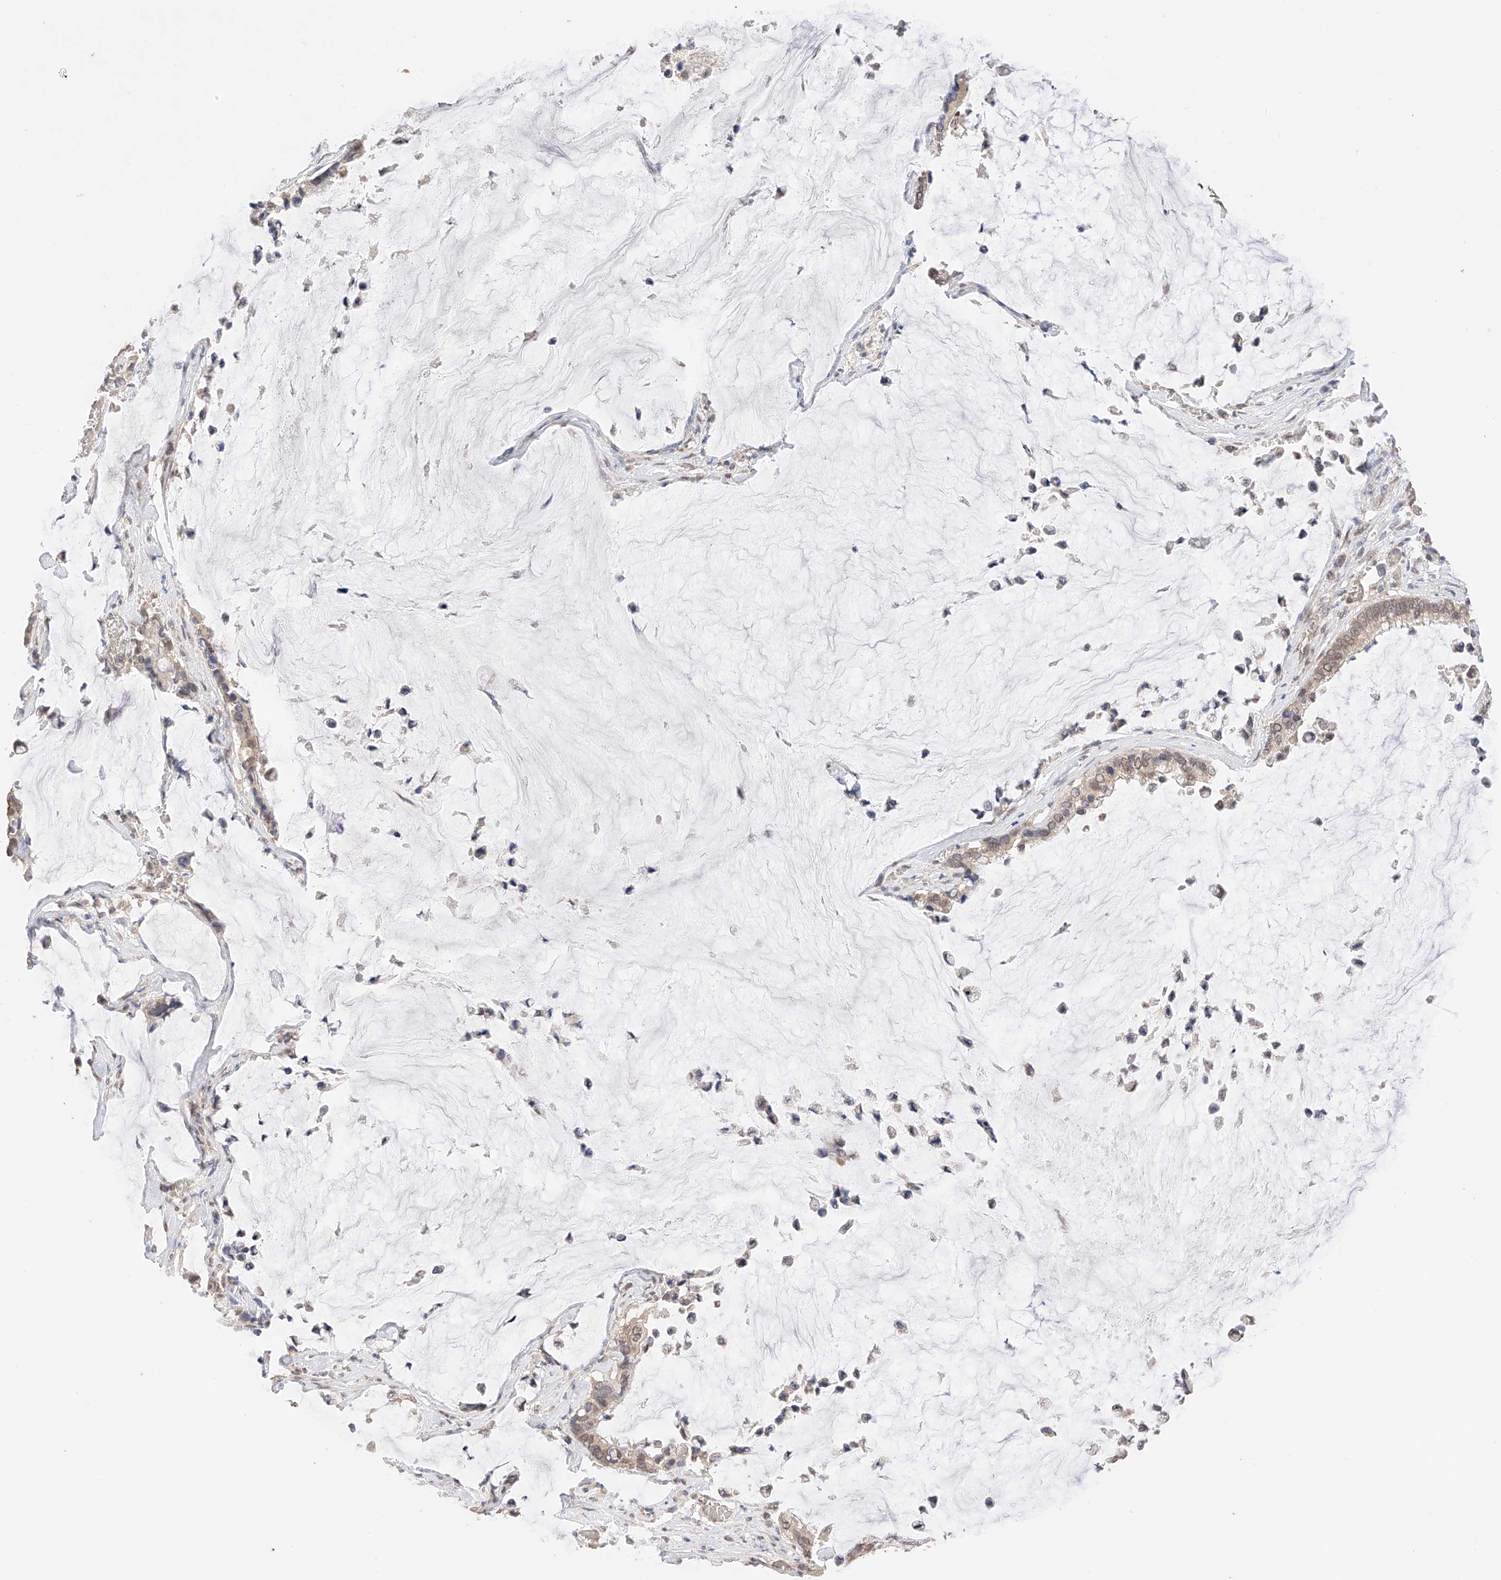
{"staining": {"intensity": "weak", "quantity": ">75%", "location": "cytoplasmic/membranous,nuclear"}, "tissue": "pancreatic cancer", "cell_type": "Tumor cells", "image_type": "cancer", "snomed": [{"axis": "morphology", "description": "Adenocarcinoma, NOS"}, {"axis": "topography", "description": "Pancreas"}], "caption": "A high-resolution histopathology image shows IHC staining of pancreatic adenocarcinoma, which exhibits weak cytoplasmic/membranous and nuclear positivity in approximately >75% of tumor cells. (brown staining indicates protein expression, while blue staining denotes nuclei).", "gene": "IL22RA2", "patient": {"sex": "male", "age": 41}}